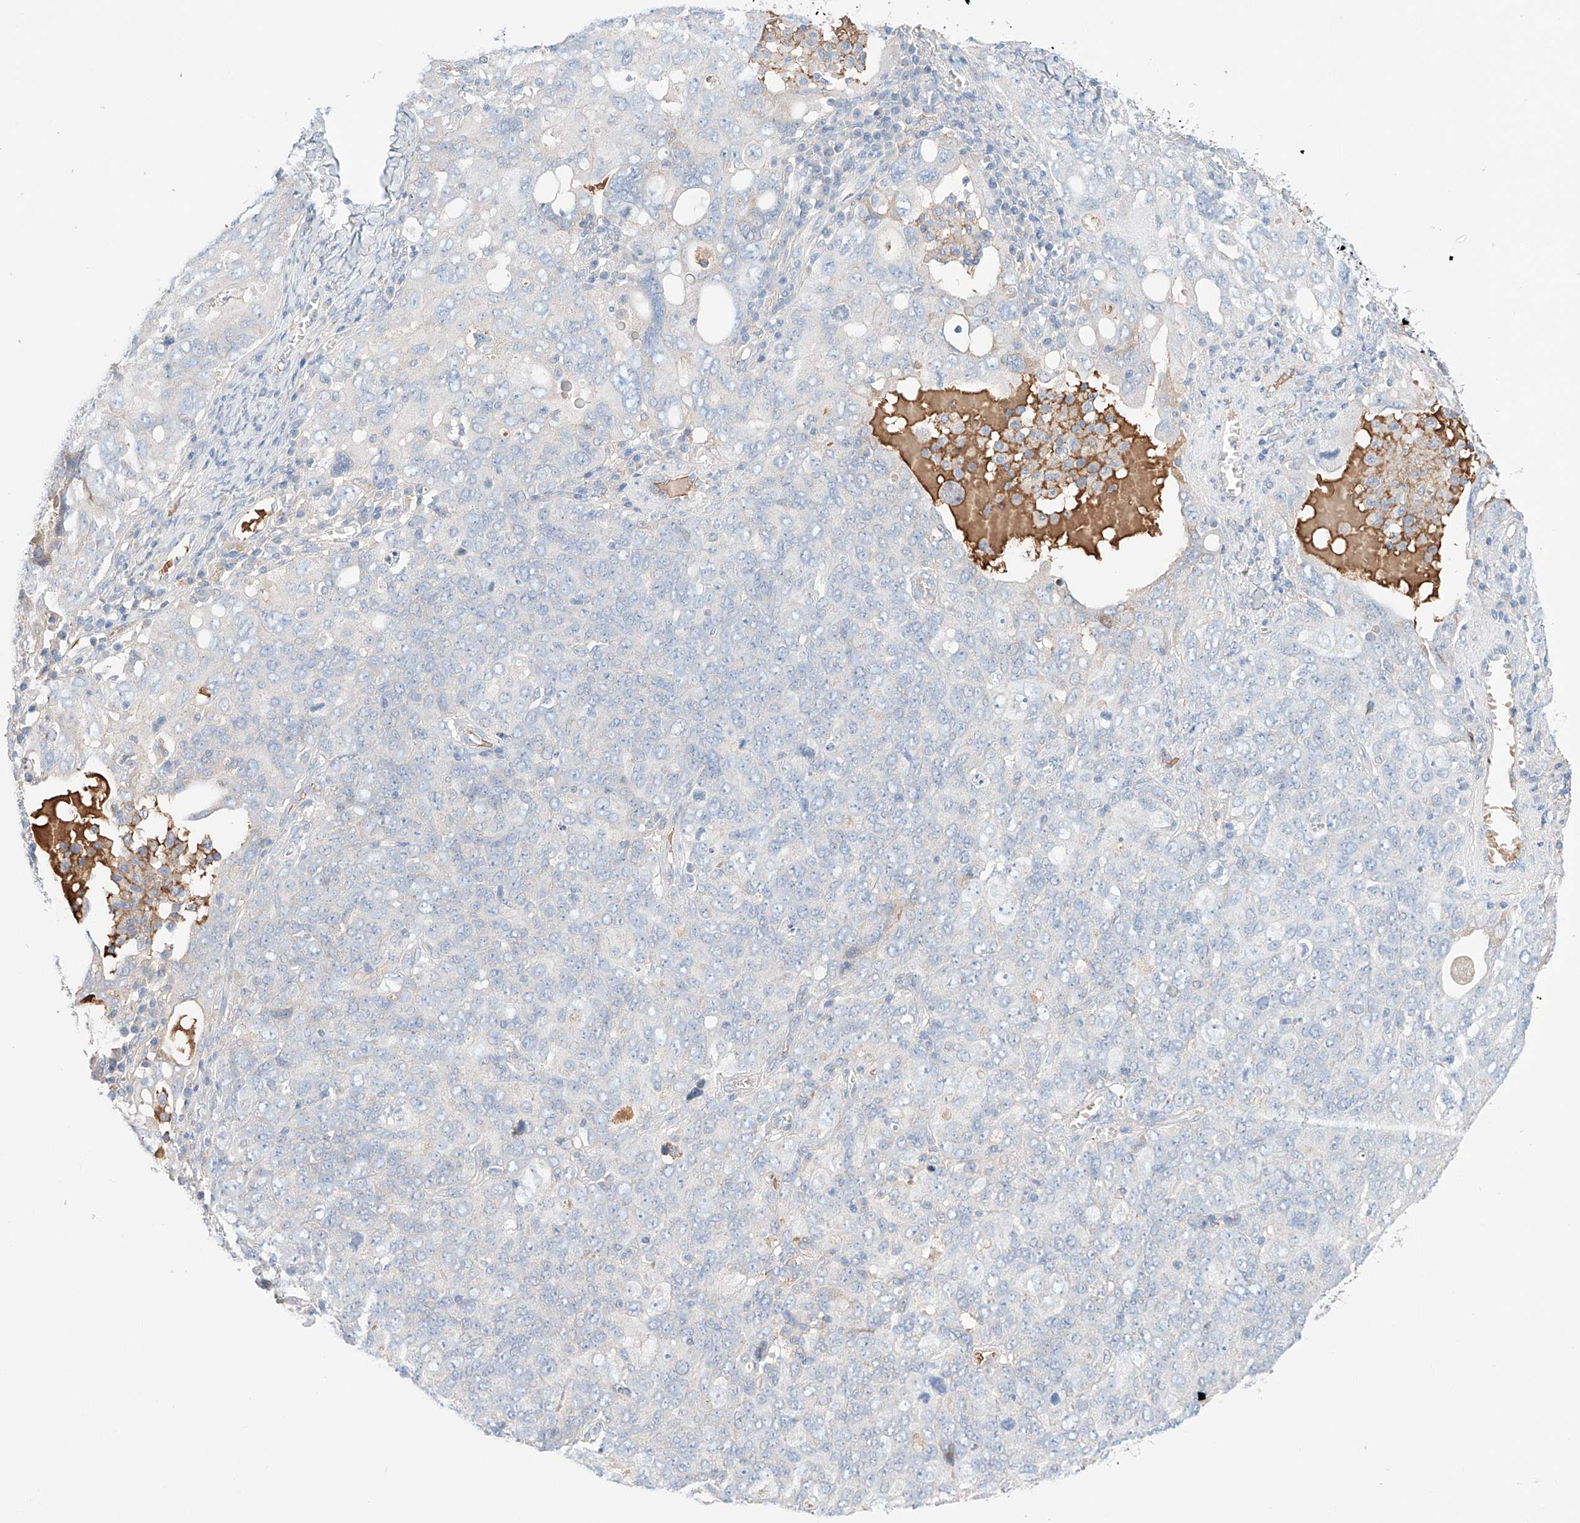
{"staining": {"intensity": "negative", "quantity": "none", "location": "none"}, "tissue": "ovarian cancer", "cell_type": "Tumor cells", "image_type": "cancer", "snomed": [{"axis": "morphology", "description": "Carcinoma, endometroid"}, {"axis": "topography", "description": "Ovary"}], "caption": "A high-resolution image shows immunohistochemistry staining of endometroid carcinoma (ovarian), which exhibits no significant expression in tumor cells.", "gene": "PGGT1B", "patient": {"sex": "female", "age": 62}}